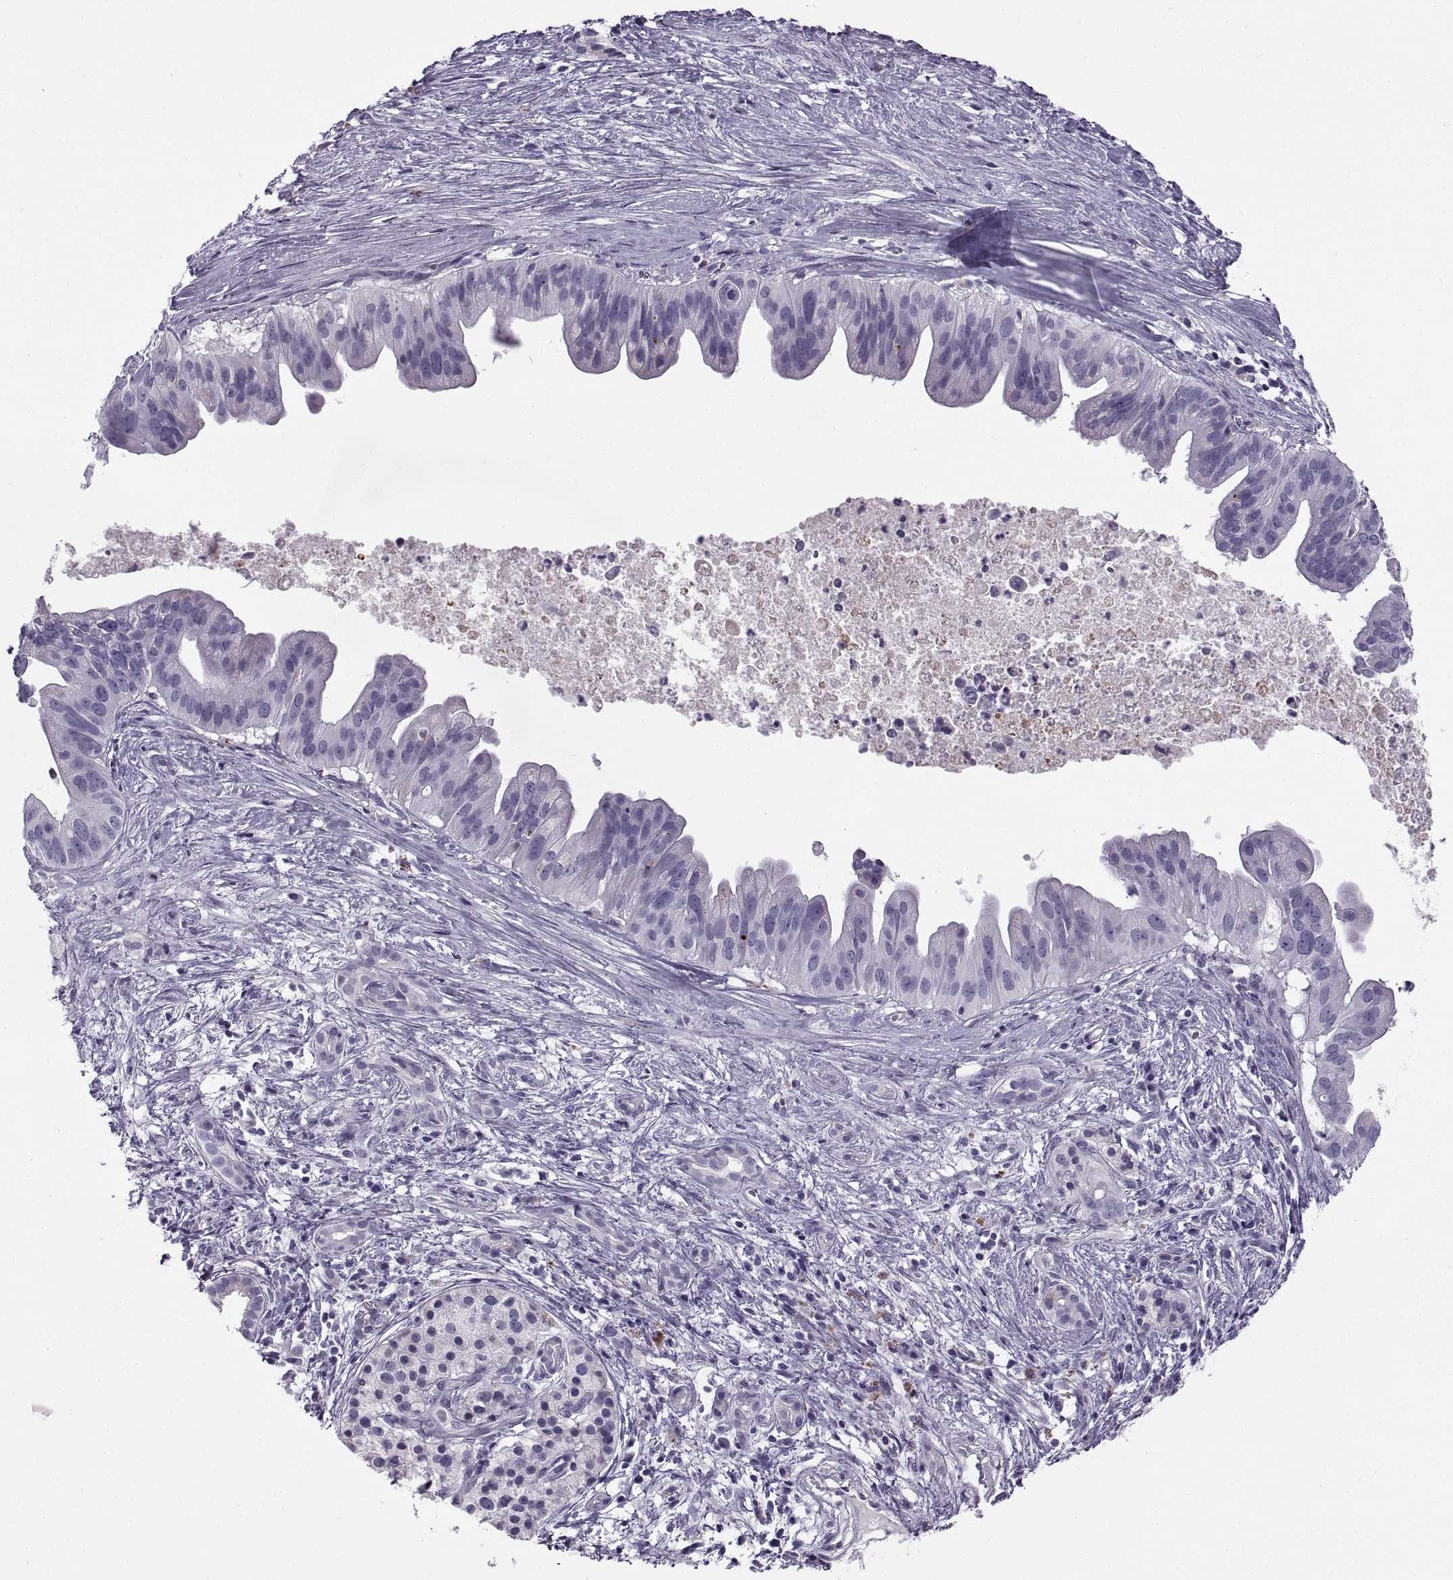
{"staining": {"intensity": "negative", "quantity": "none", "location": "none"}, "tissue": "pancreatic cancer", "cell_type": "Tumor cells", "image_type": "cancer", "snomed": [{"axis": "morphology", "description": "Adenocarcinoma, NOS"}, {"axis": "topography", "description": "Pancreas"}], "caption": "This is a image of immunohistochemistry (IHC) staining of pancreatic cancer (adenocarcinoma), which shows no expression in tumor cells. (Brightfield microscopy of DAB (3,3'-diaminobenzidine) immunohistochemistry at high magnification).", "gene": "CALCR", "patient": {"sex": "male", "age": 61}}